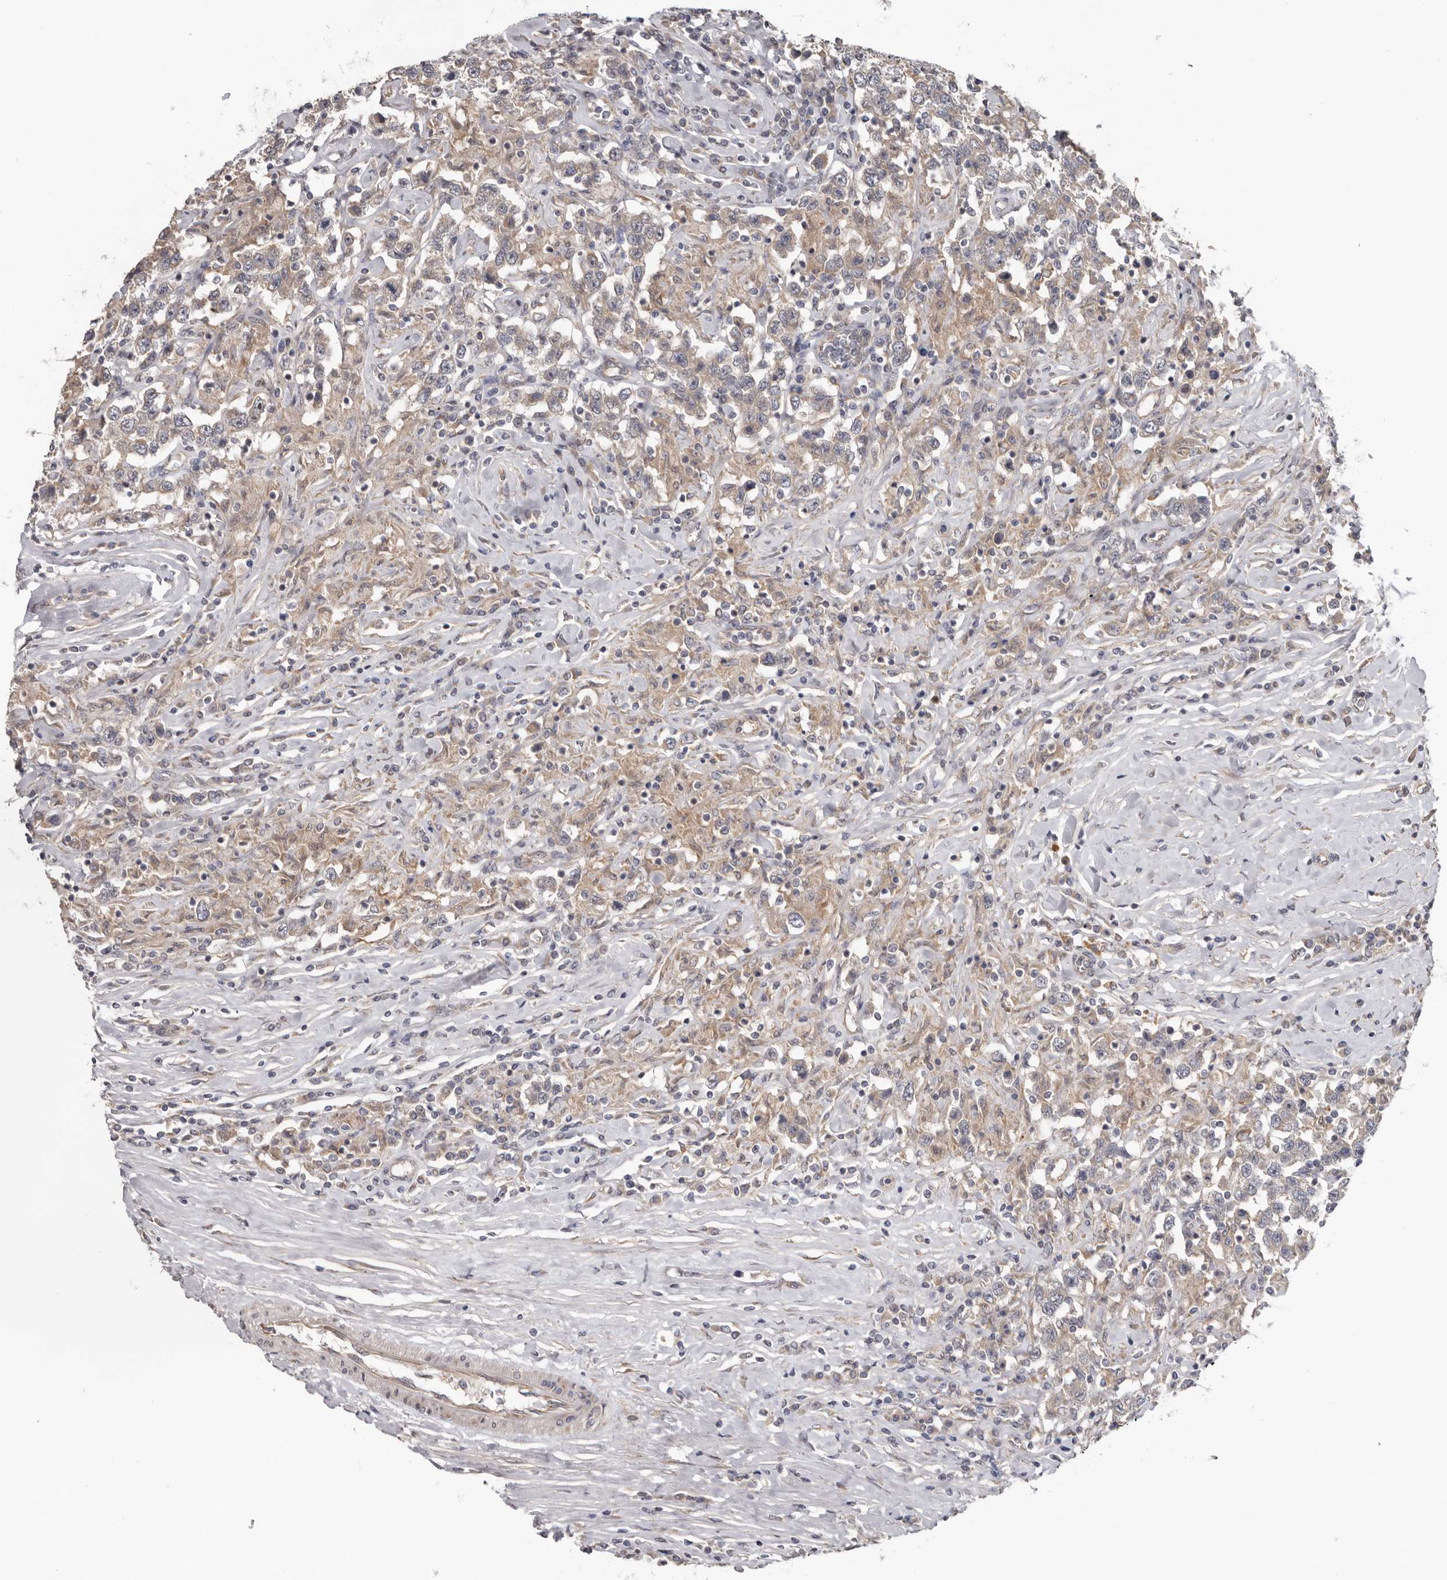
{"staining": {"intensity": "weak", "quantity": "<25%", "location": "cytoplasmic/membranous"}, "tissue": "testis cancer", "cell_type": "Tumor cells", "image_type": "cancer", "snomed": [{"axis": "morphology", "description": "Seminoma, NOS"}, {"axis": "topography", "description": "Testis"}], "caption": "Immunohistochemical staining of testis cancer (seminoma) demonstrates no significant staining in tumor cells. (DAB immunohistochemistry, high magnification).", "gene": "HINT3", "patient": {"sex": "male", "age": 41}}